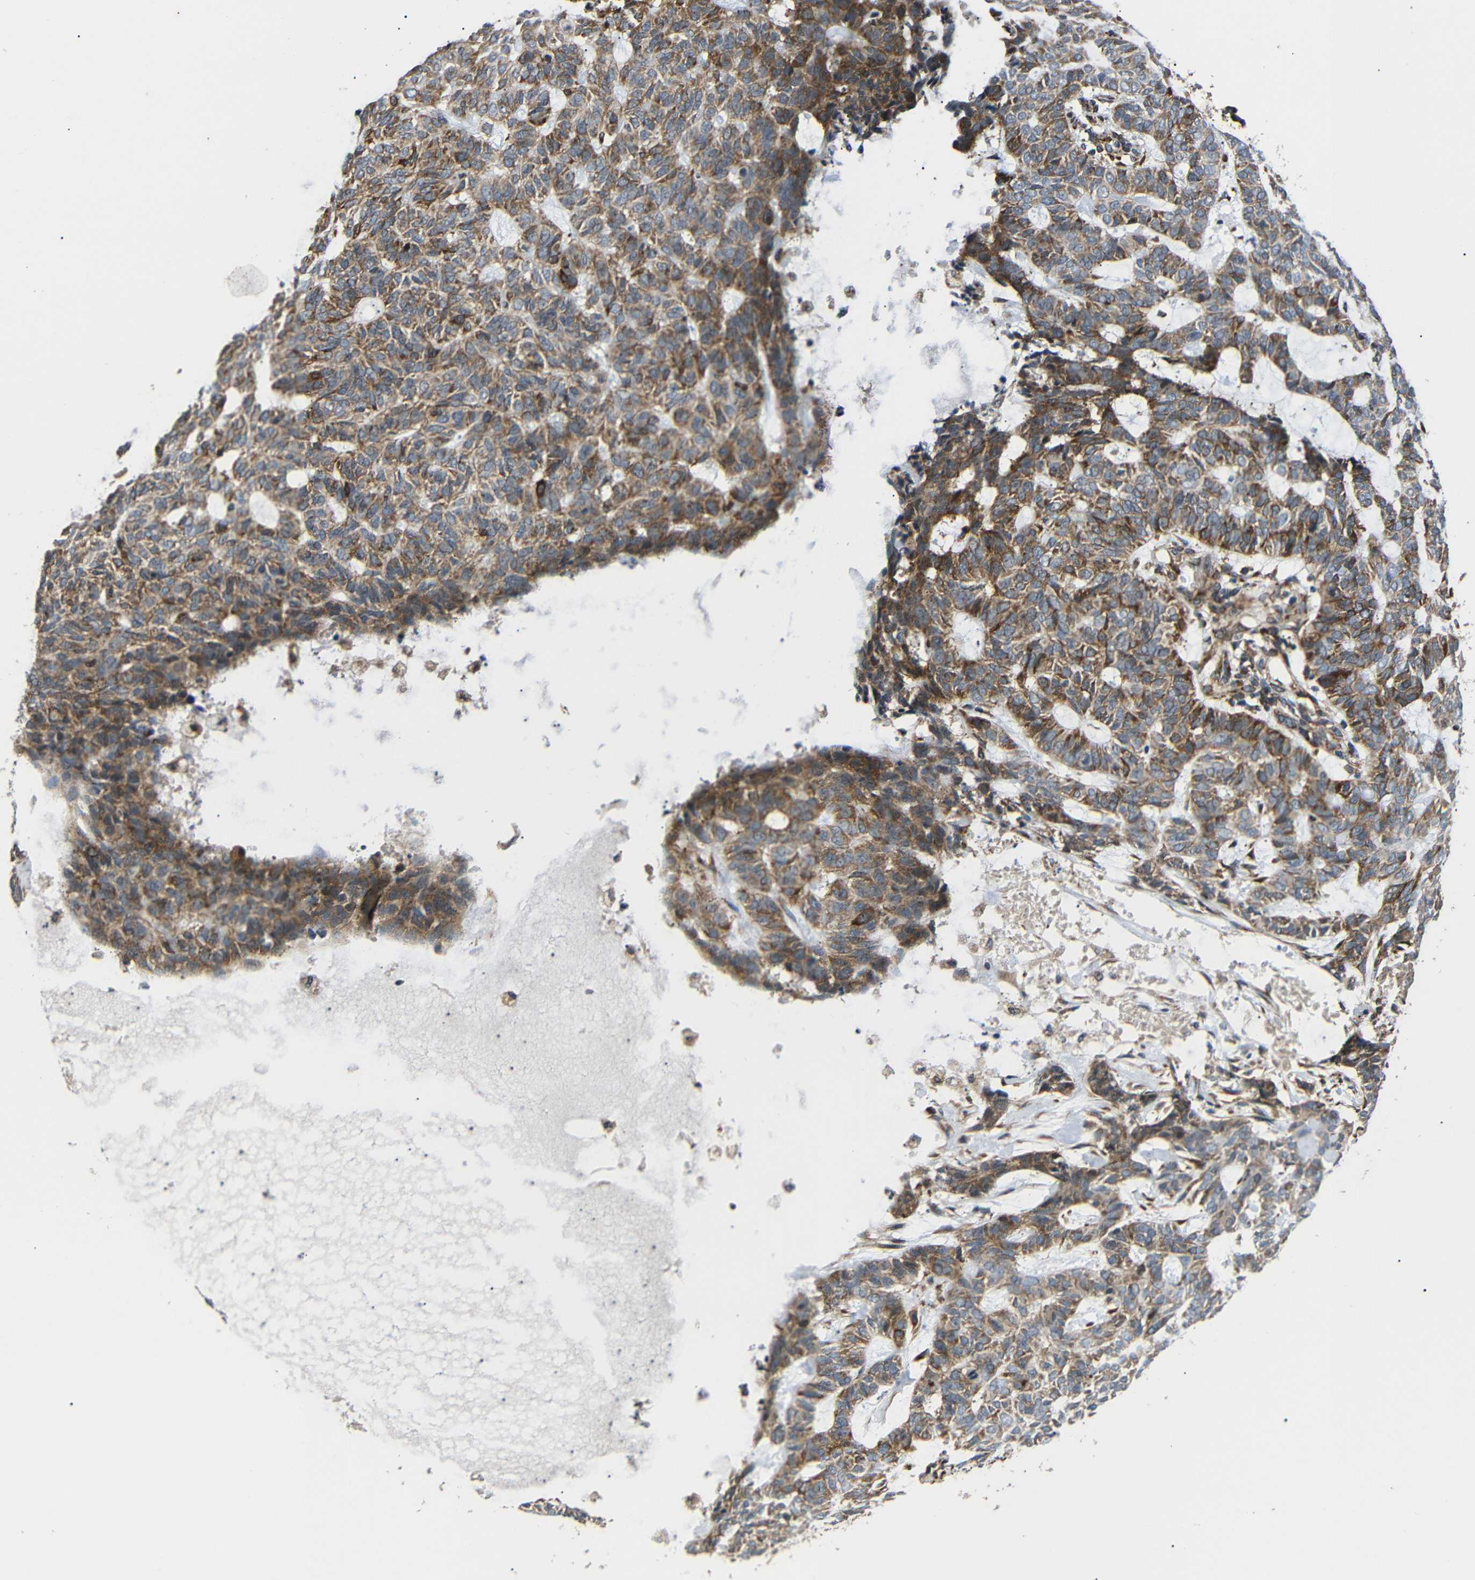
{"staining": {"intensity": "moderate", "quantity": ">75%", "location": "cytoplasmic/membranous"}, "tissue": "skin cancer", "cell_type": "Tumor cells", "image_type": "cancer", "snomed": [{"axis": "morphology", "description": "Basal cell carcinoma"}, {"axis": "topography", "description": "Skin"}], "caption": "Immunohistochemical staining of skin cancer displays medium levels of moderate cytoplasmic/membranous positivity in approximately >75% of tumor cells. (Stains: DAB in brown, nuclei in blue, Microscopy: brightfield microscopy at high magnification).", "gene": "KANK4", "patient": {"sex": "male", "age": 87}}